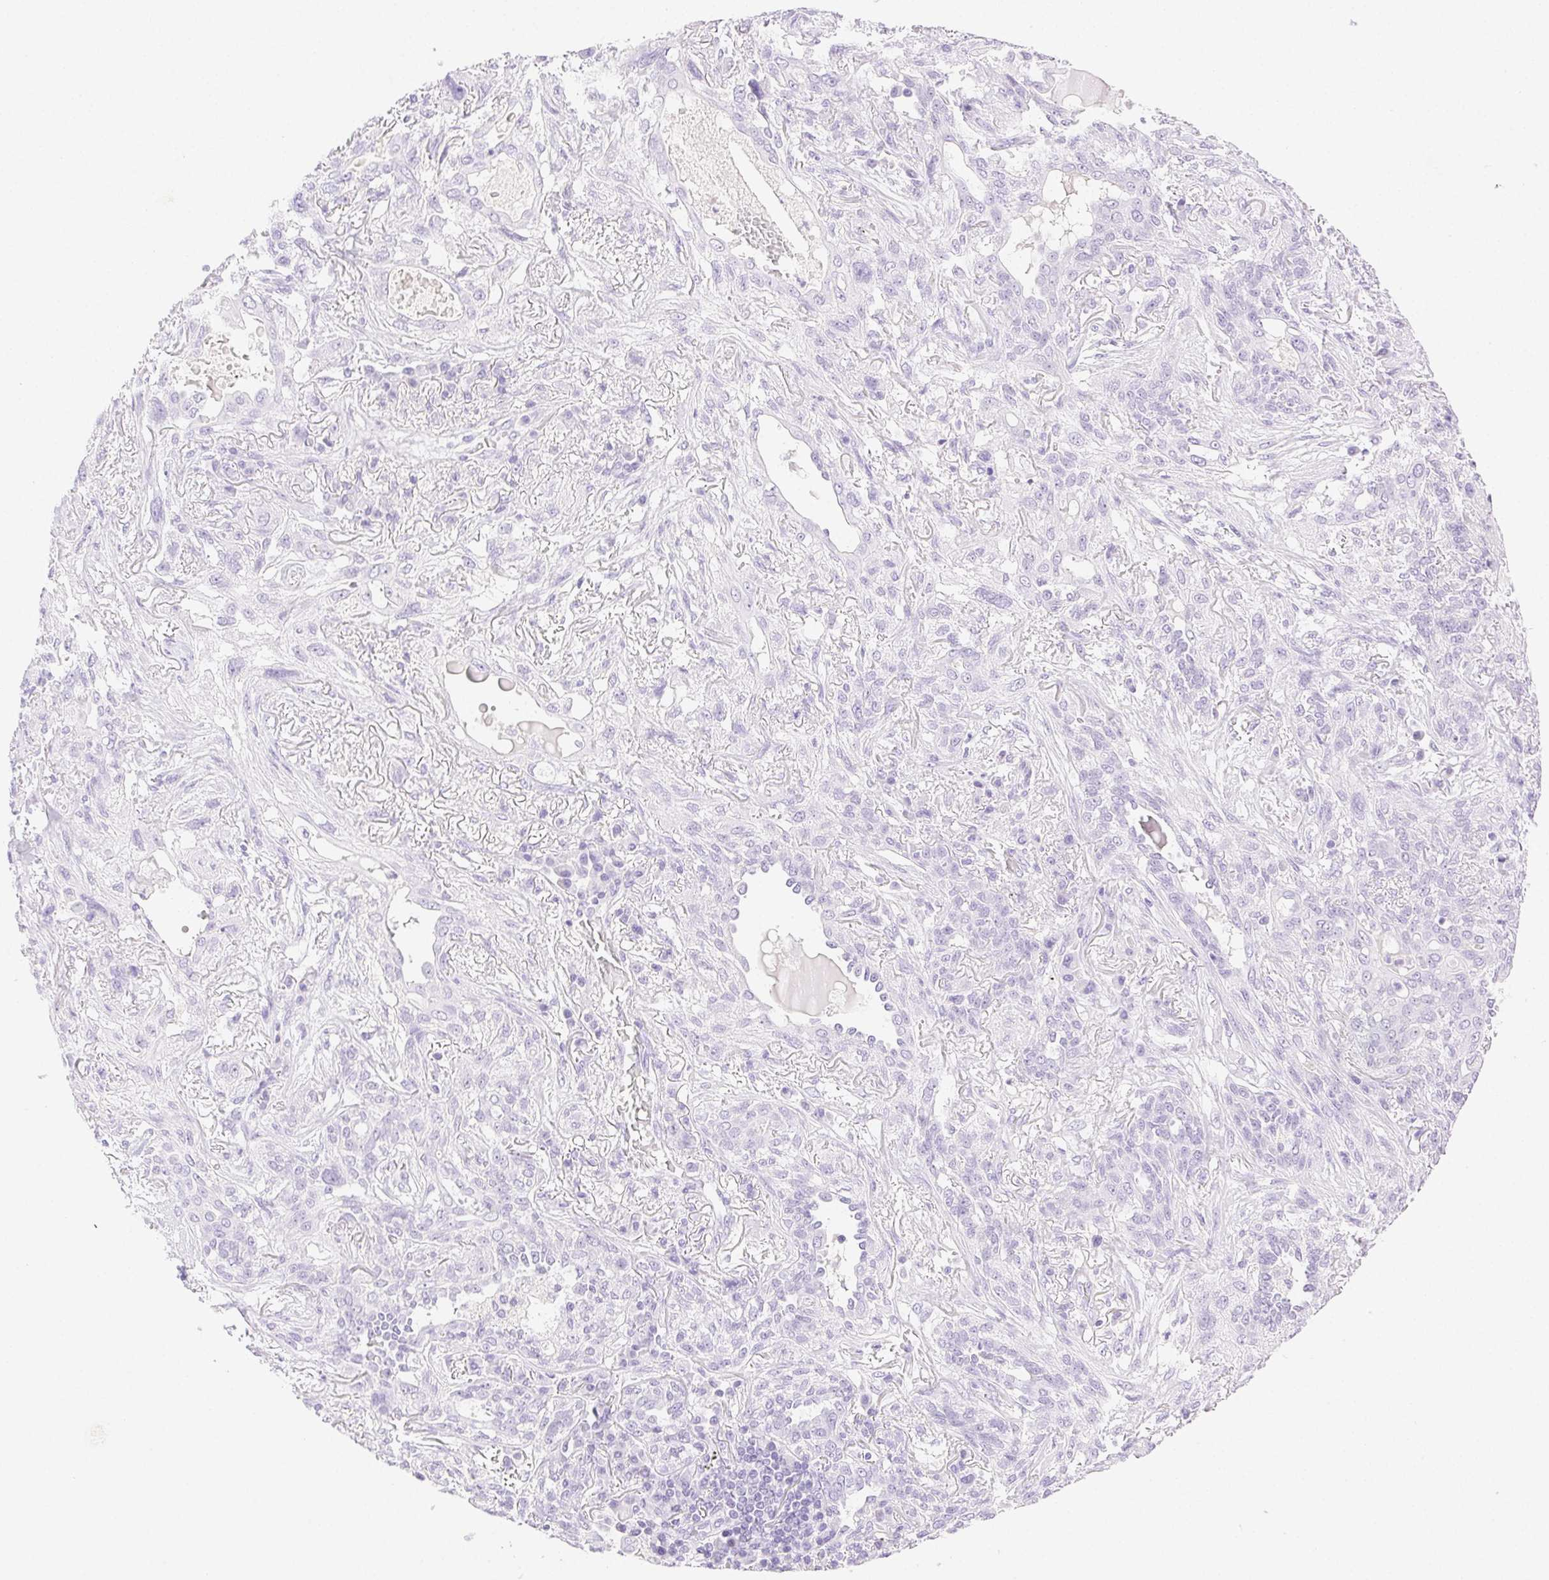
{"staining": {"intensity": "negative", "quantity": "none", "location": "none"}, "tissue": "lung cancer", "cell_type": "Tumor cells", "image_type": "cancer", "snomed": [{"axis": "morphology", "description": "Squamous cell carcinoma, NOS"}, {"axis": "topography", "description": "Lung"}], "caption": "Lung squamous cell carcinoma was stained to show a protein in brown. There is no significant expression in tumor cells.", "gene": "SPACA4", "patient": {"sex": "female", "age": 70}}